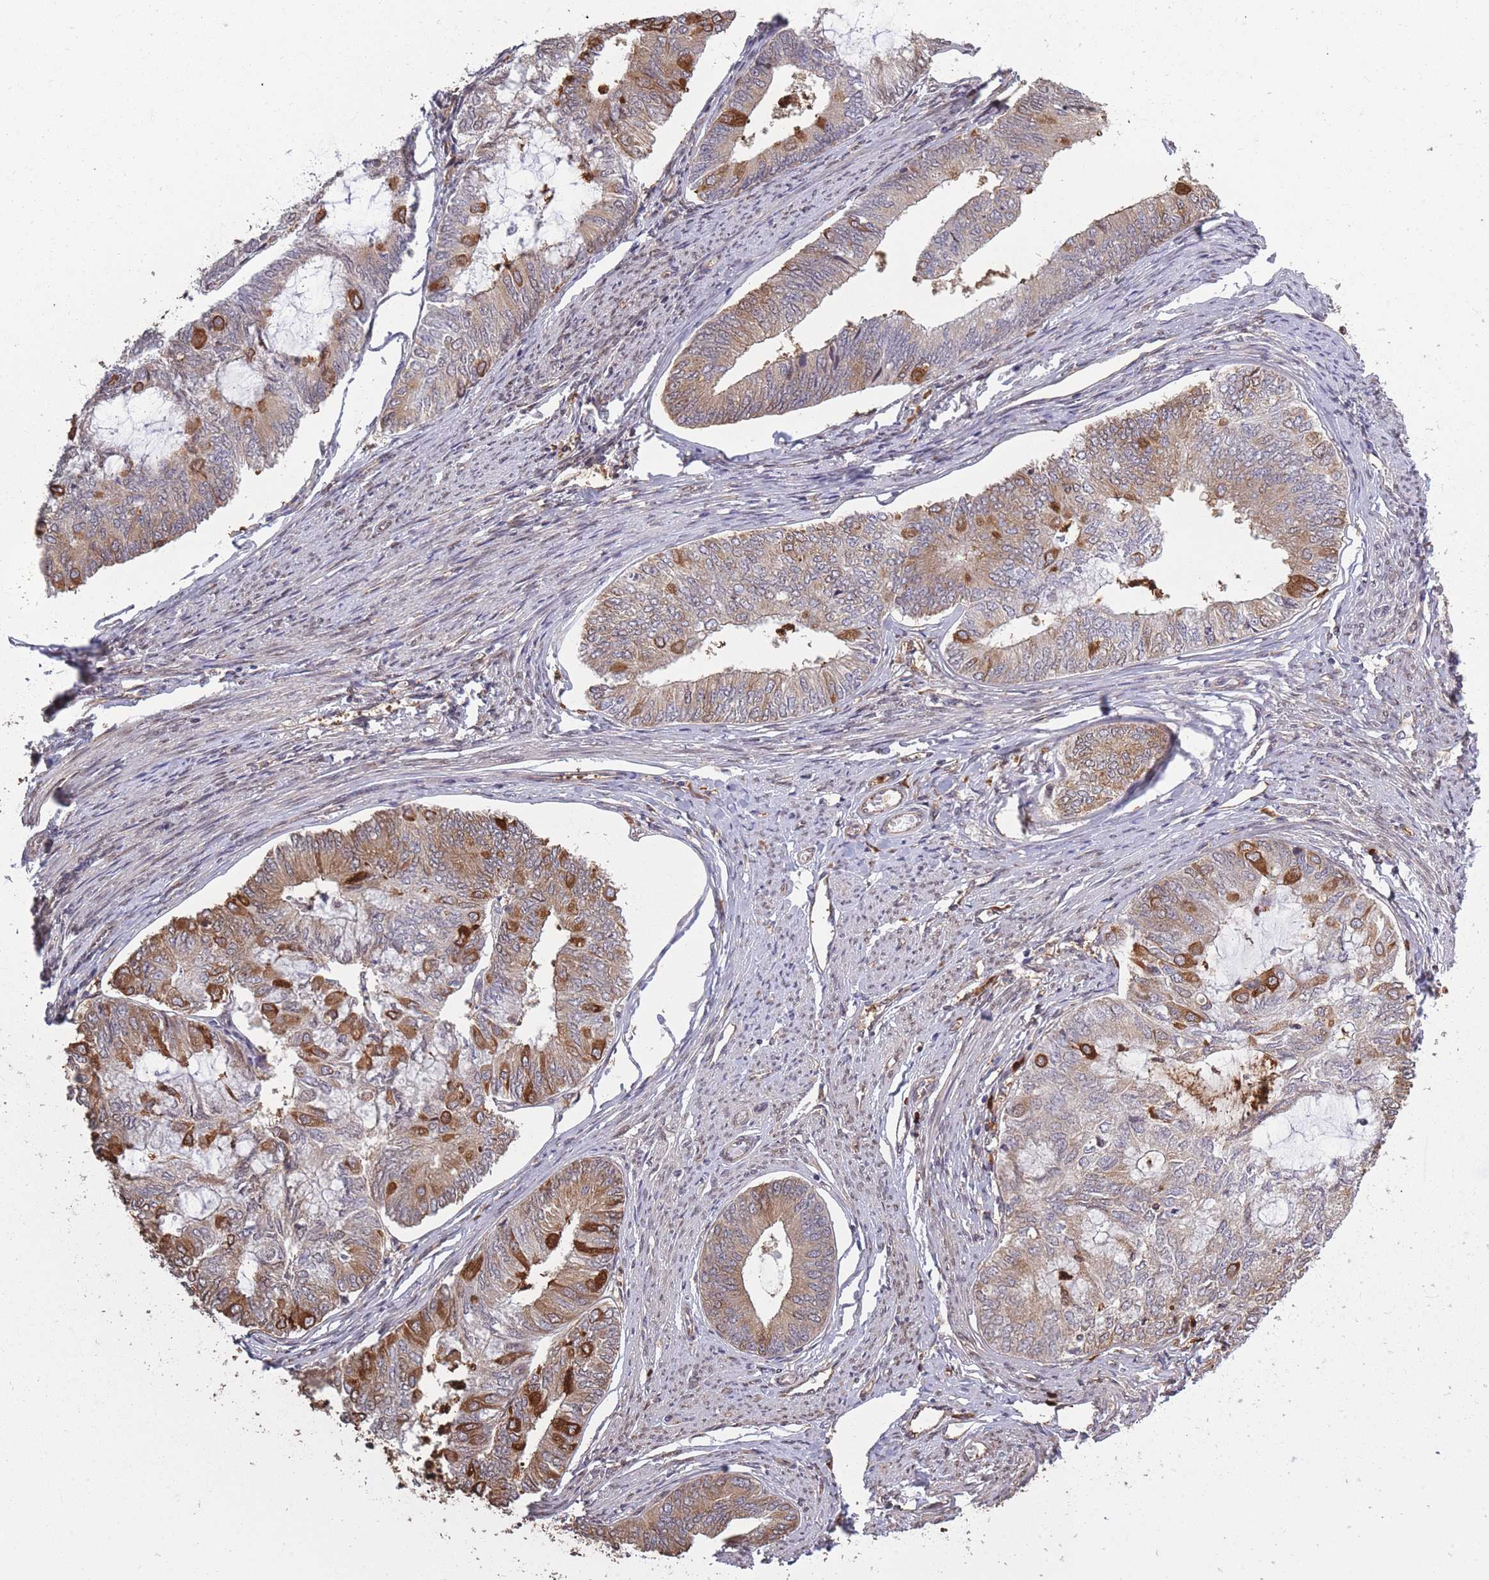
{"staining": {"intensity": "strong", "quantity": "<25%", "location": "cytoplasmic/membranous"}, "tissue": "endometrial cancer", "cell_type": "Tumor cells", "image_type": "cancer", "snomed": [{"axis": "morphology", "description": "Adenocarcinoma, NOS"}, {"axis": "topography", "description": "Endometrium"}], "caption": "Immunohistochemical staining of human endometrial cancer demonstrates medium levels of strong cytoplasmic/membranous staining in approximately <25% of tumor cells.", "gene": "ARL13B", "patient": {"sex": "female", "age": 68}}